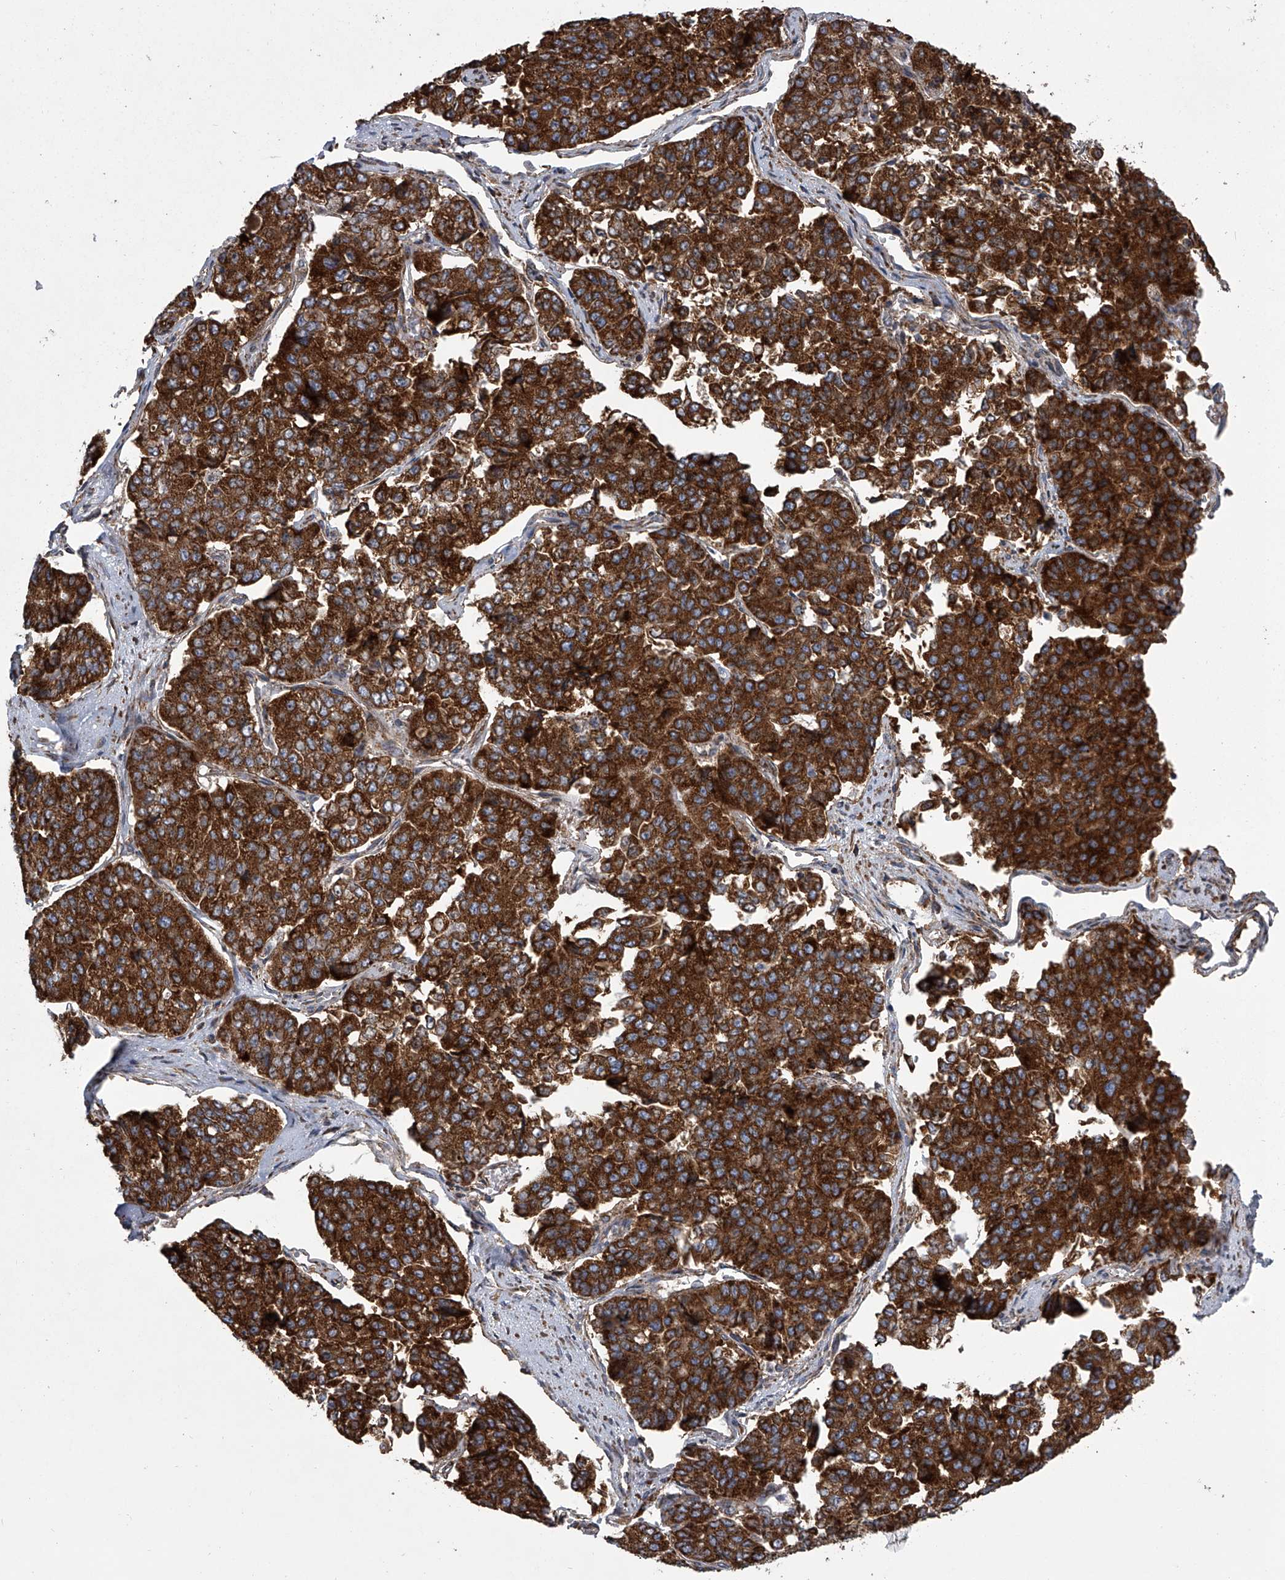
{"staining": {"intensity": "strong", "quantity": ">75%", "location": "cytoplasmic/membranous"}, "tissue": "pancreatic cancer", "cell_type": "Tumor cells", "image_type": "cancer", "snomed": [{"axis": "morphology", "description": "Adenocarcinoma, NOS"}, {"axis": "topography", "description": "Pancreas"}], "caption": "Tumor cells demonstrate high levels of strong cytoplasmic/membranous positivity in about >75% of cells in human pancreatic cancer (adenocarcinoma). (DAB IHC, brown staining for protein, blue staining for nuclei).", "gene": "ZC3H15", "patient": {"sex": "male", "age": 50}}